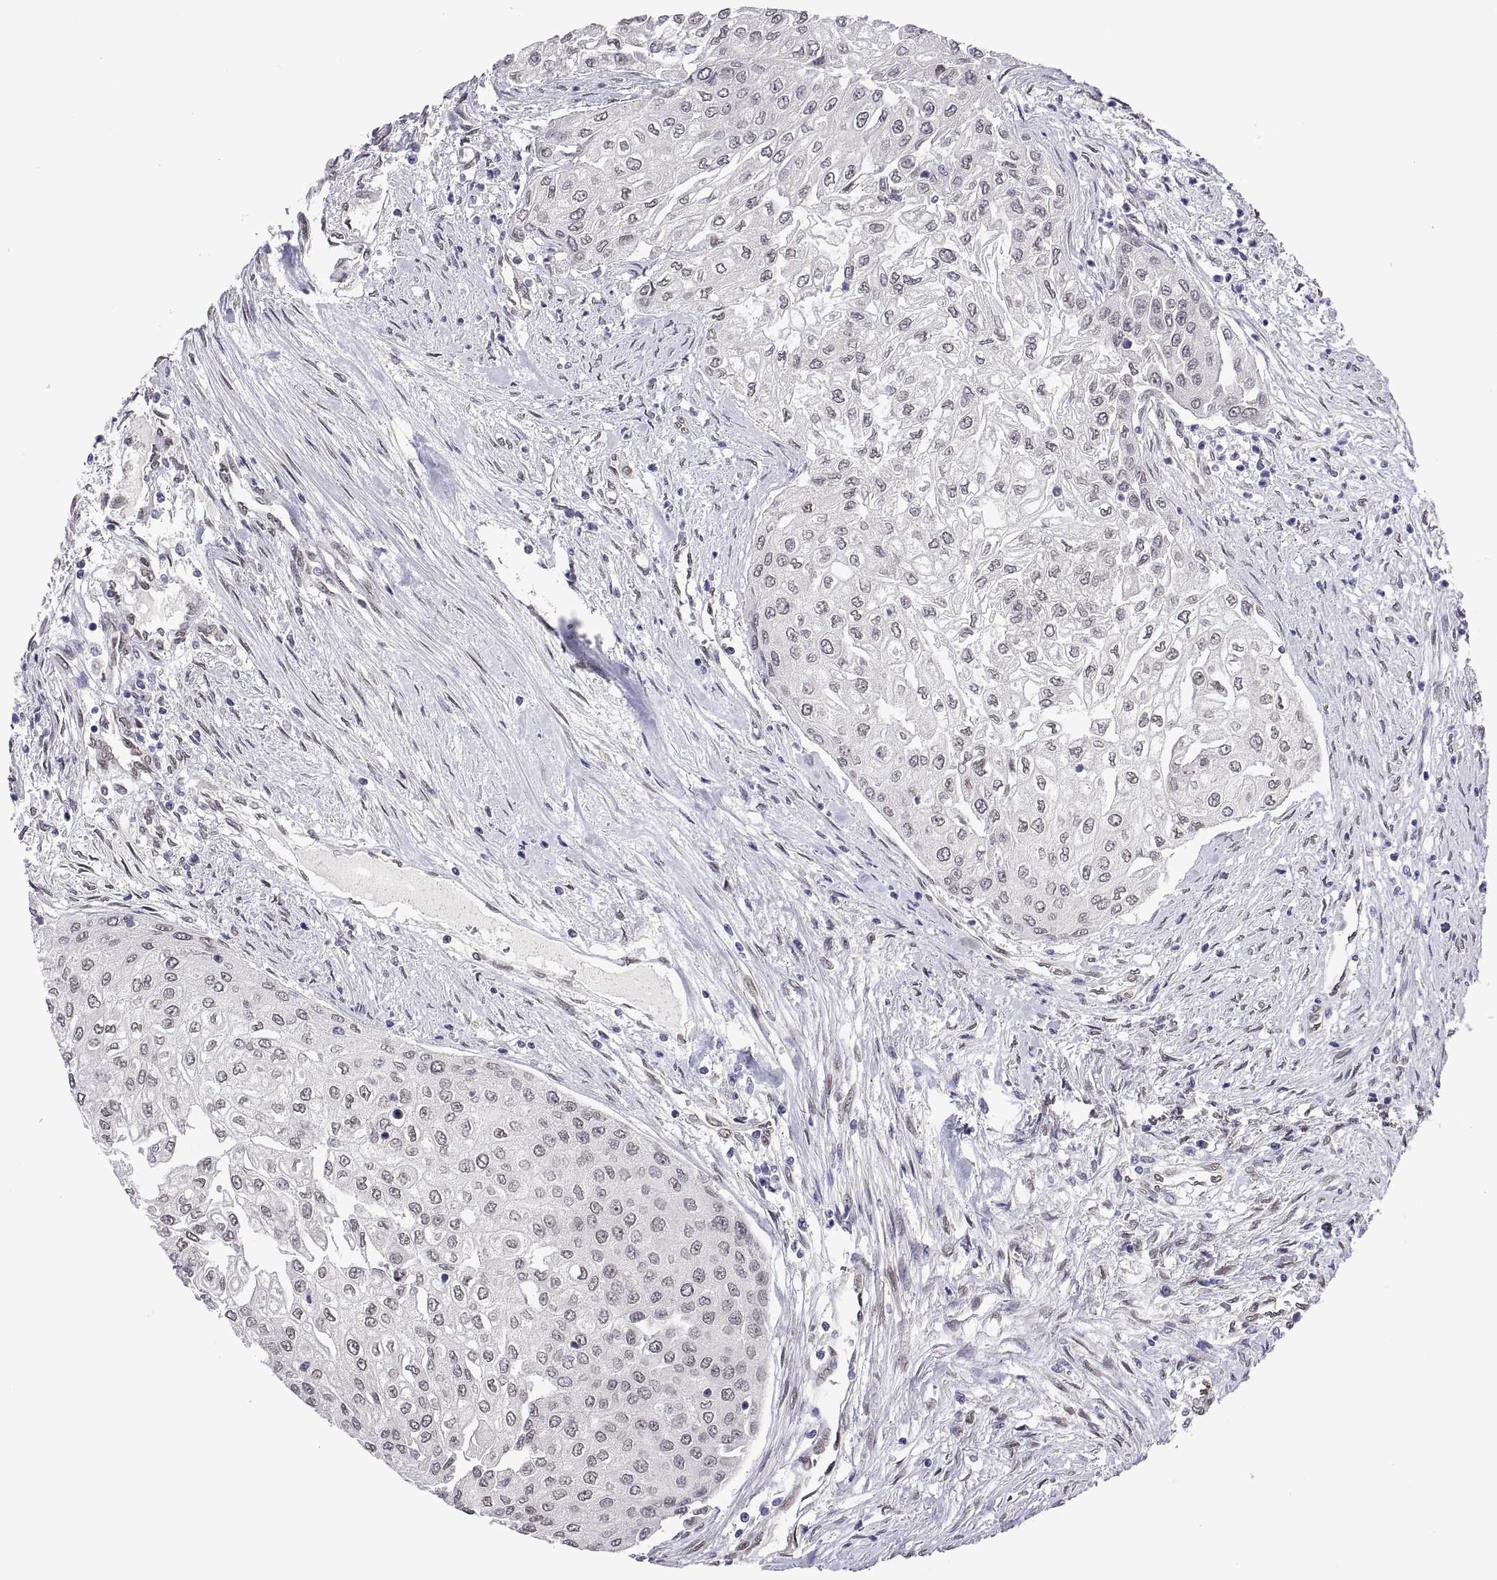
{"staining": {"intensity": "weak", "quantity": "25%-75%", "location": "nuclear"}, "tissue": "urothelial cancer", "cell_type": "Tumor cells", "image_type": "cancer", "snomed": [{"axis": "morphology", "description": "Urothelial carcinoma, High grade"}, {"axis": "topography", "description": "Urinary bladder"}], "caption": "High-grade urothelial carcinoma stained with a brown dye displays weak nuclear positive staining in approximately 25%-75% of tumor cells.", "gene": "NR4A1", "patient": {"sex": "male", "age": 62}}